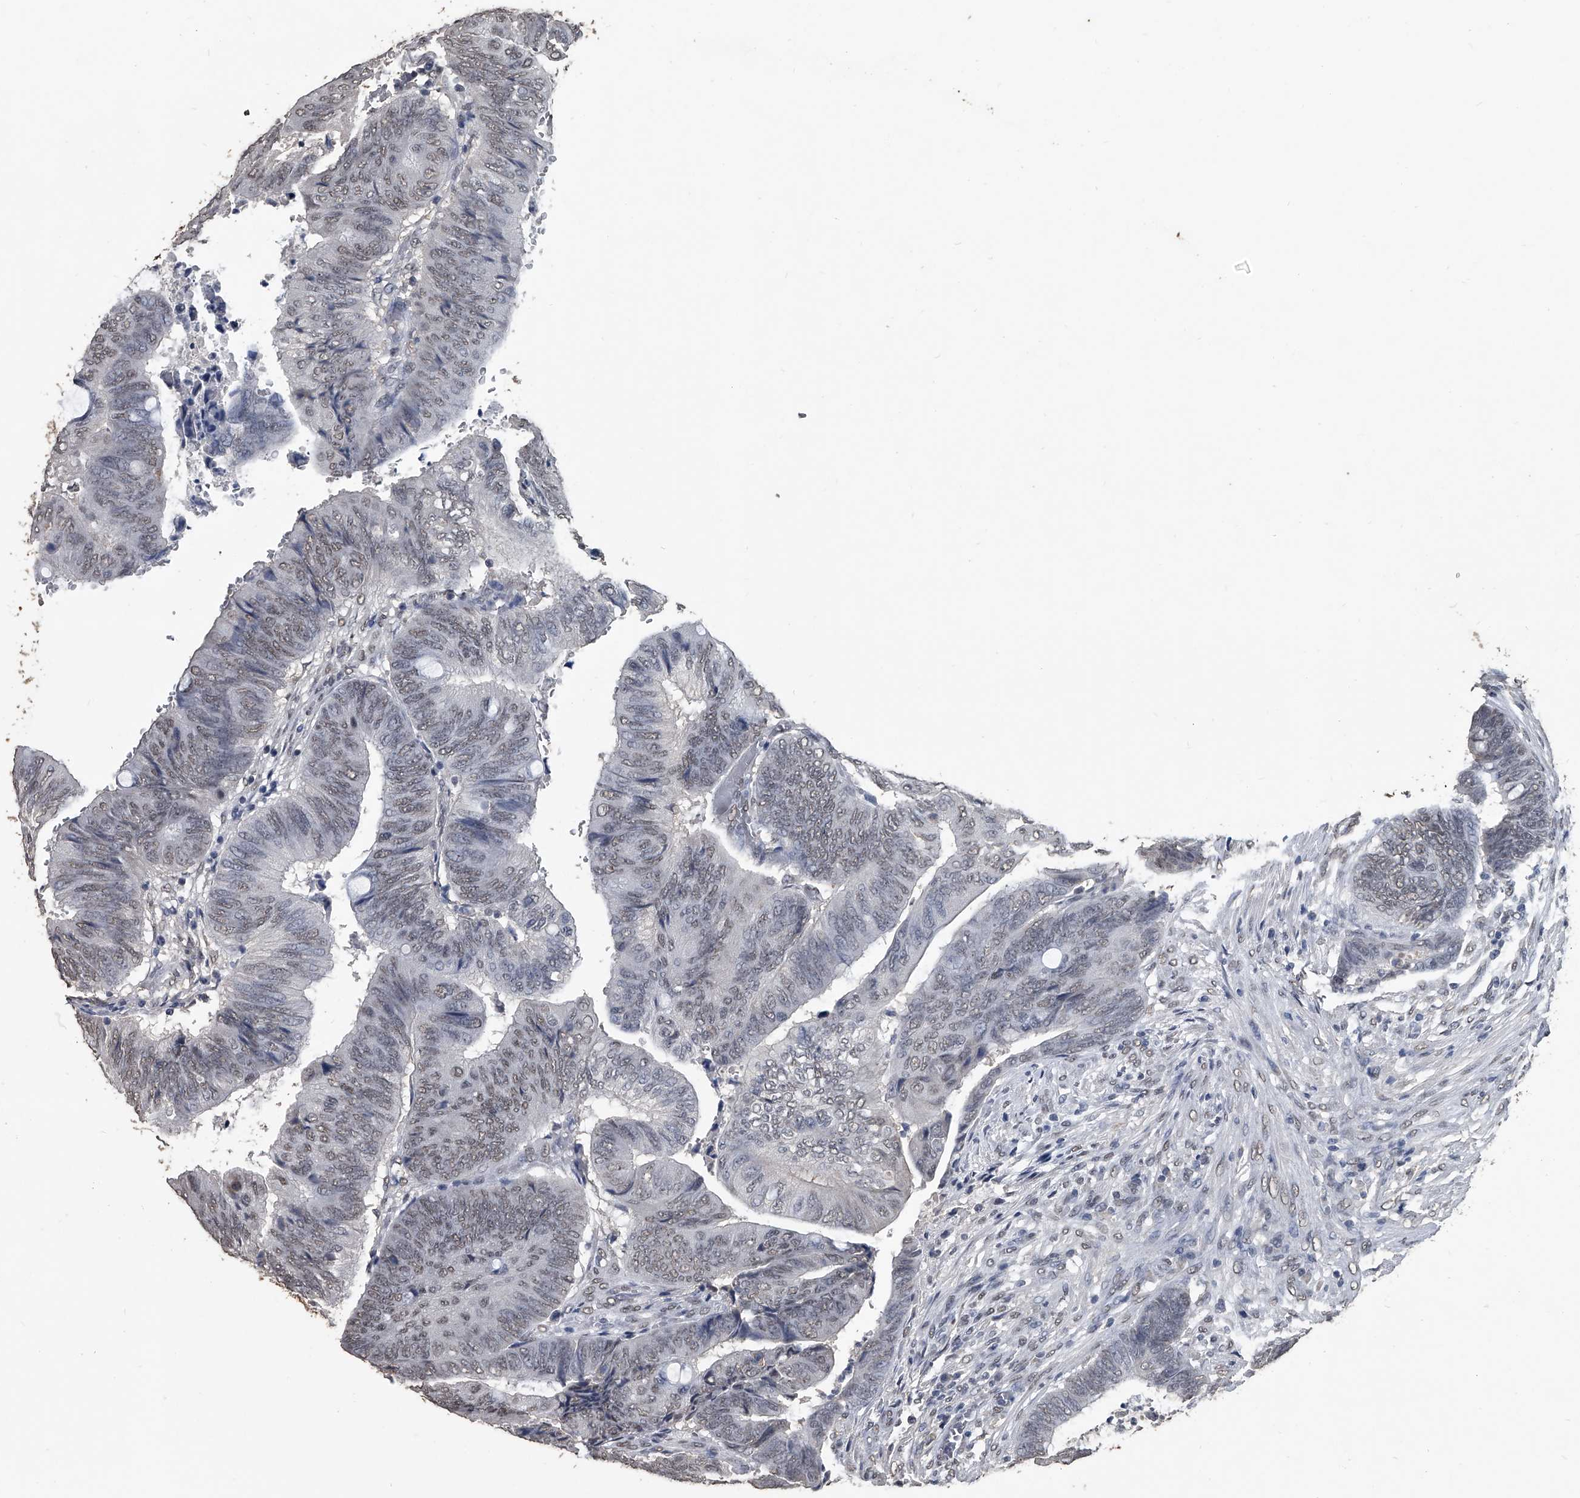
{"staining": {"intensity": "weak", "quantity": "25%-75%", "location": "nuclear"}, "tissue": "colorectal cancer", "cell_type": "Tumor cells", "image_type": "cancer", "snomed": [{"axis": "morphology", "description": "Normal tissue, NOS"}, {"axis": "morphology", "description": "Adenocarcinoma, NOS"}, {"axis": "topography", "description": "Rectum"}, {"axis": "topography", "description": "Peripheral nerve tissue"}], "caption": "Immunohistochemistry (DAB (3,3'-diaminobenzidine)) staining of human adenocarcinoma (colorectal) displays weak nuclear protein staining in about 25%-75% of tumor cells. (DAB IHC with brightfield microscopy, high magnification).", "gene": "MATR3", "patient": {"sex": "male", "age": 92}}